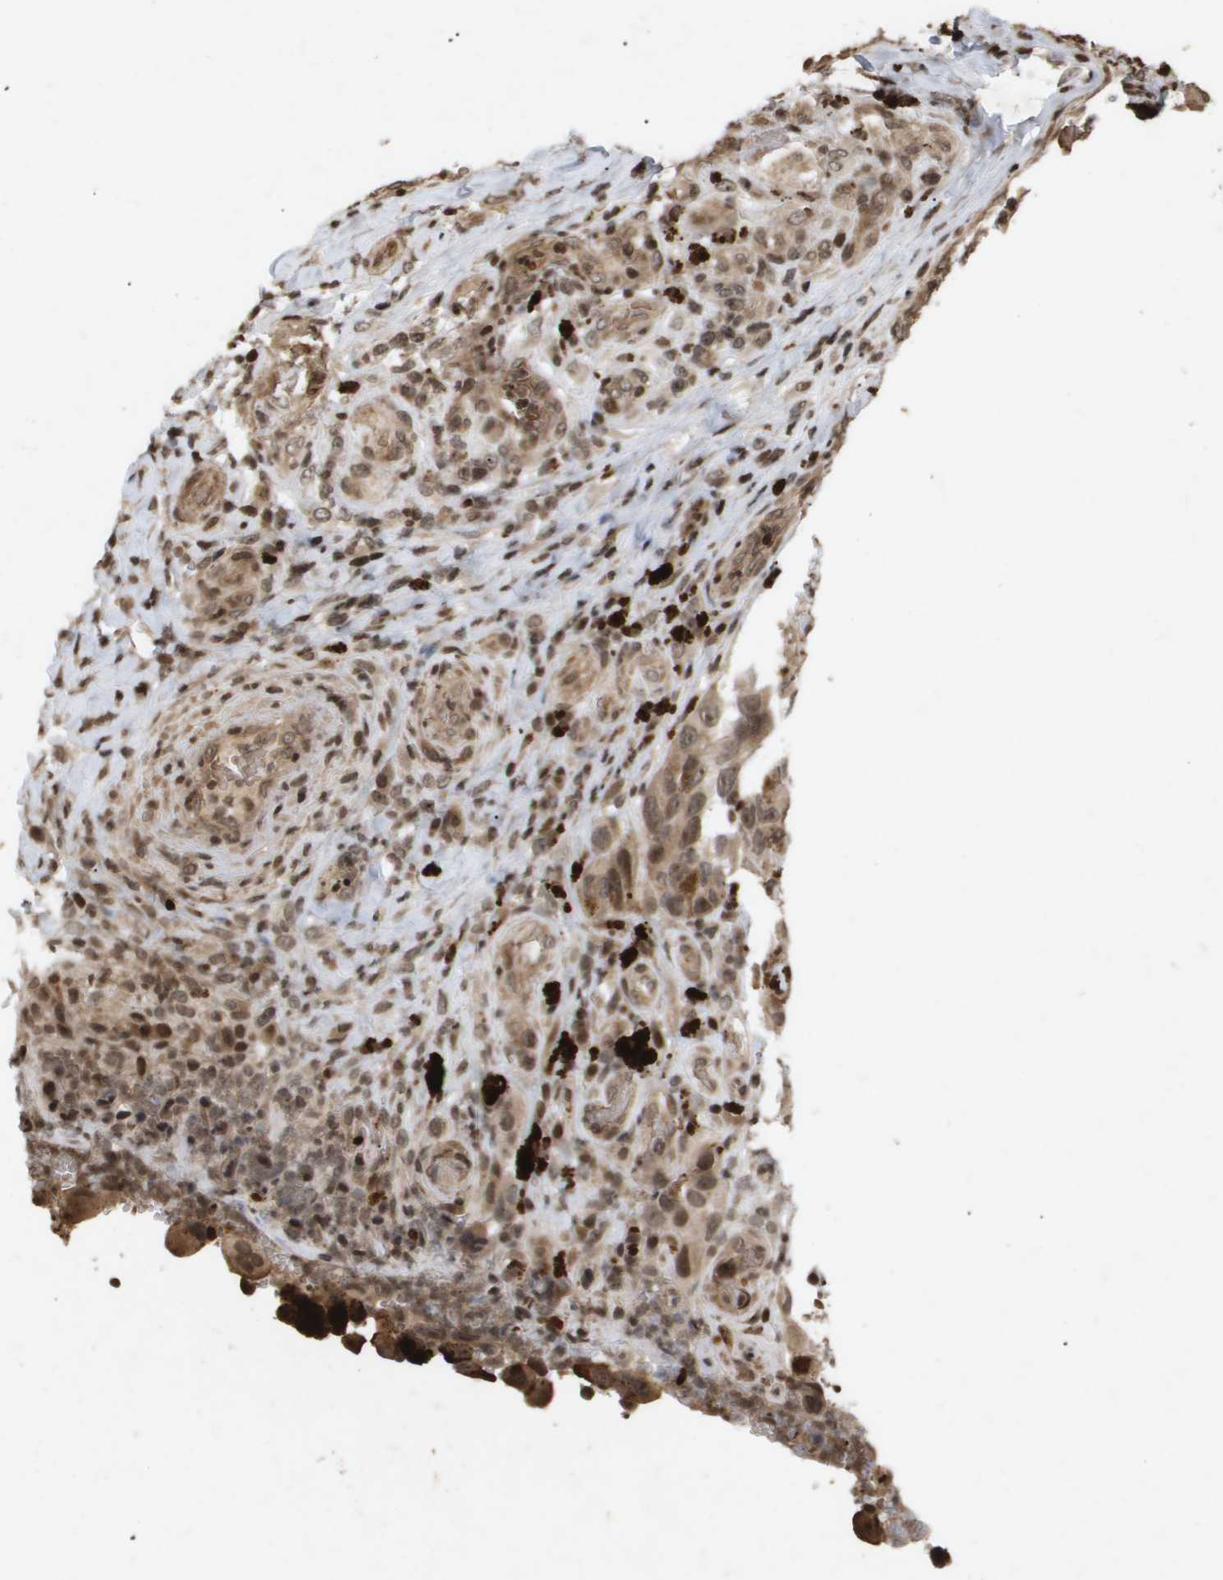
{"staining": {"intensity": "moderate", "quantity": ">75%", "location": "cytoplasmic/membranous"}, "tissue": "melanoma", "cell_type": "Tumor cells", "image_type": "cancer", "snomed": [{"axis": "morphology", "description": "Malignant melanoma, NOS"}, {"axis": "topography", "description": "Skin"}], "caption": "Melanoma was stained to show a protein in brown. There is medium levels of moderate cytoplasmic/membranous staining in approximately >75% of tumor cells.", "gene": "HSPA6", "patient": {"sex": "female", "age": 73}}